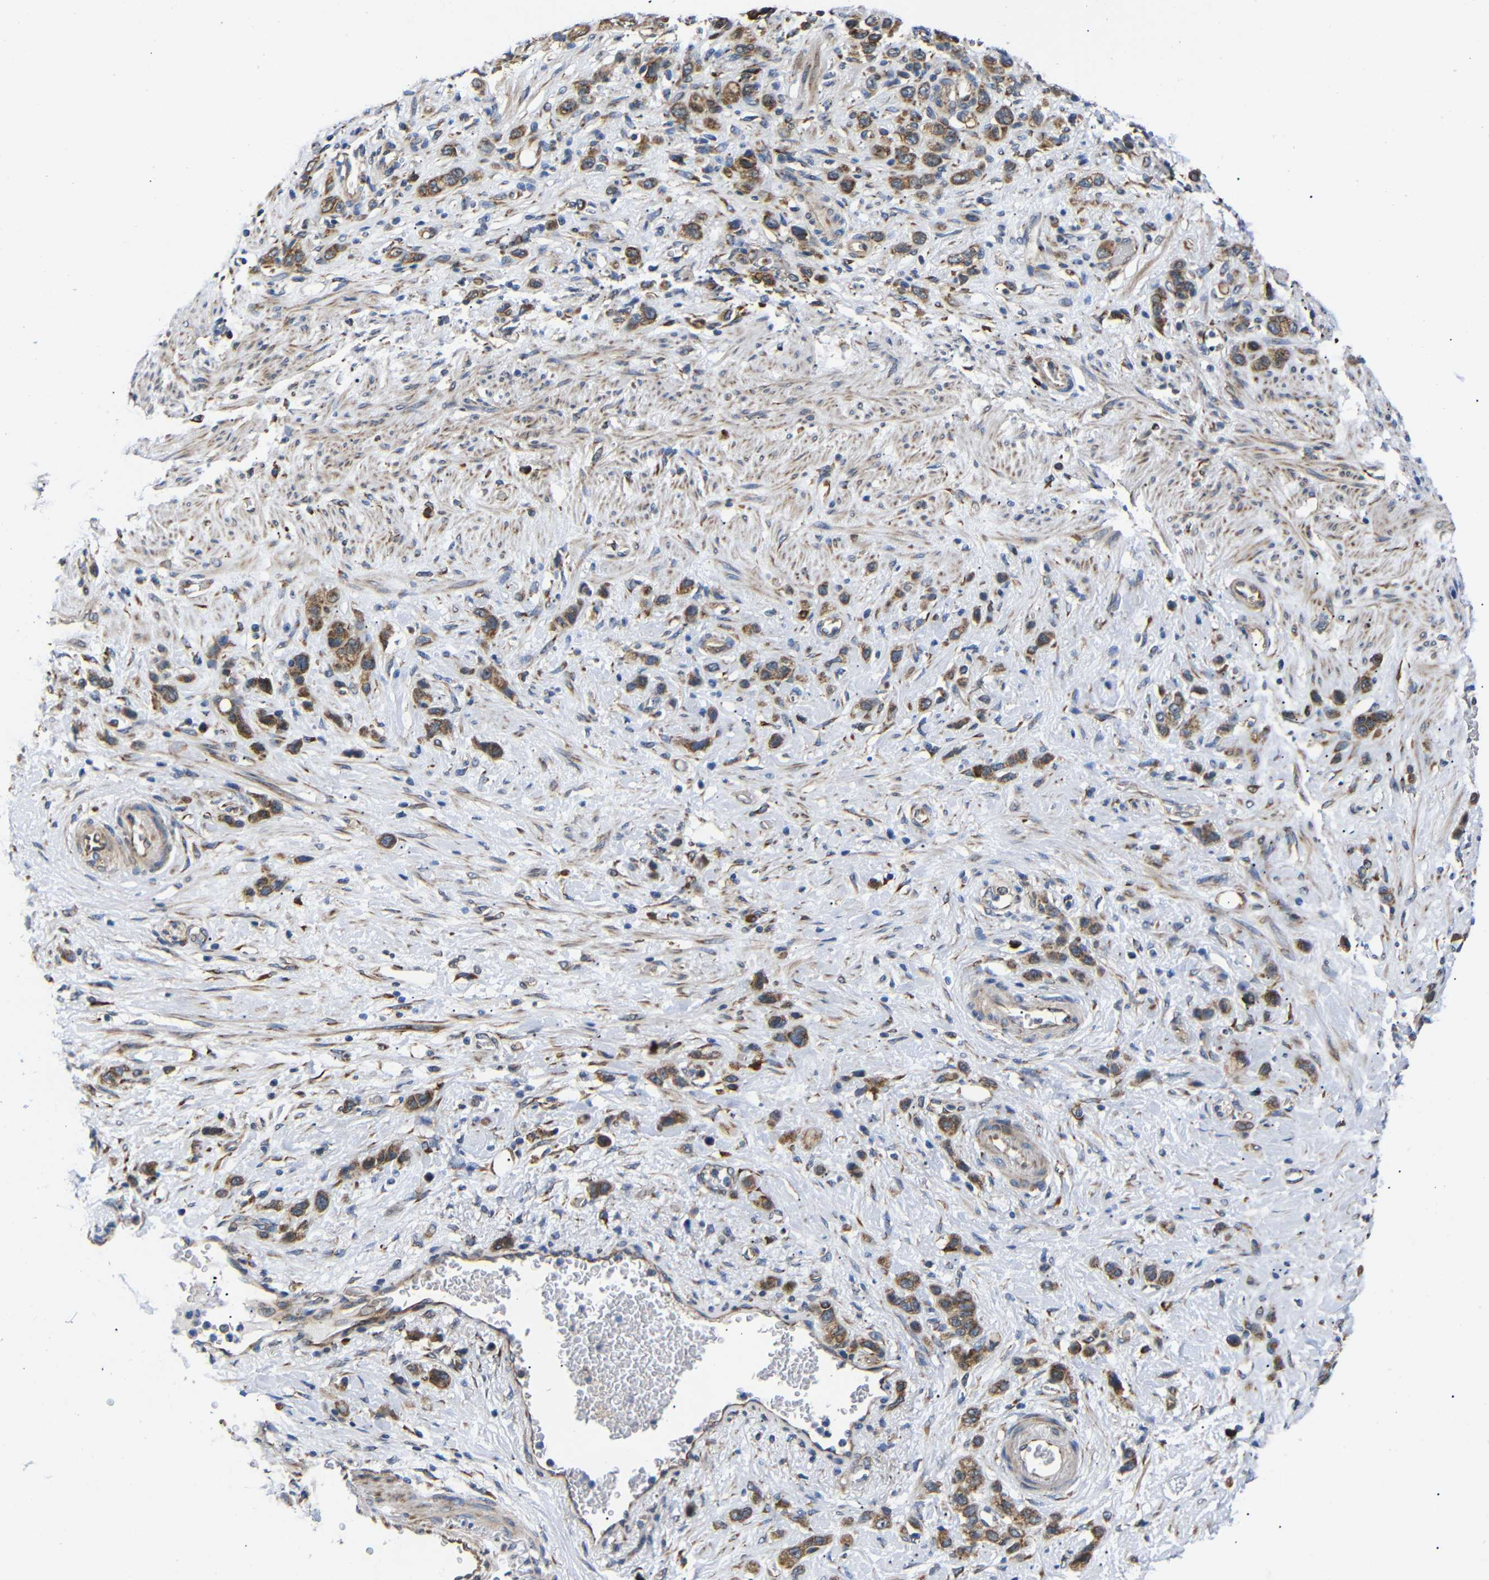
{"staining": {"intensity": "moderate", "quantity": "25%-75%", "location": "cytoplasmic/membranous"}, "tissue": "stomach cancer", "cell_type": "Tumor cells", "image_type": "cancer", "snomed": [{"axis": "morphology", "description": "Adenocarcinoma, NOS"}, {"axis": "morphology", "description": "Adenocarcinoma, High grade"}, {"axis": "topography", "description": "Stomach, upper"}, {"axis": "topography", "description": "Stomach, lower"}], "caption": "Stomach high-grade adenocarcinoma was stained to show a protein in brown. There is medium levels of moderate cytoplasmic/membranous positivity in about 25%-75% of tumor cells. (Brightfield microscopy of DAB IHC at high magnification).", "gene": "KANK4", "patient": {"sex": "female", "age": 65}}